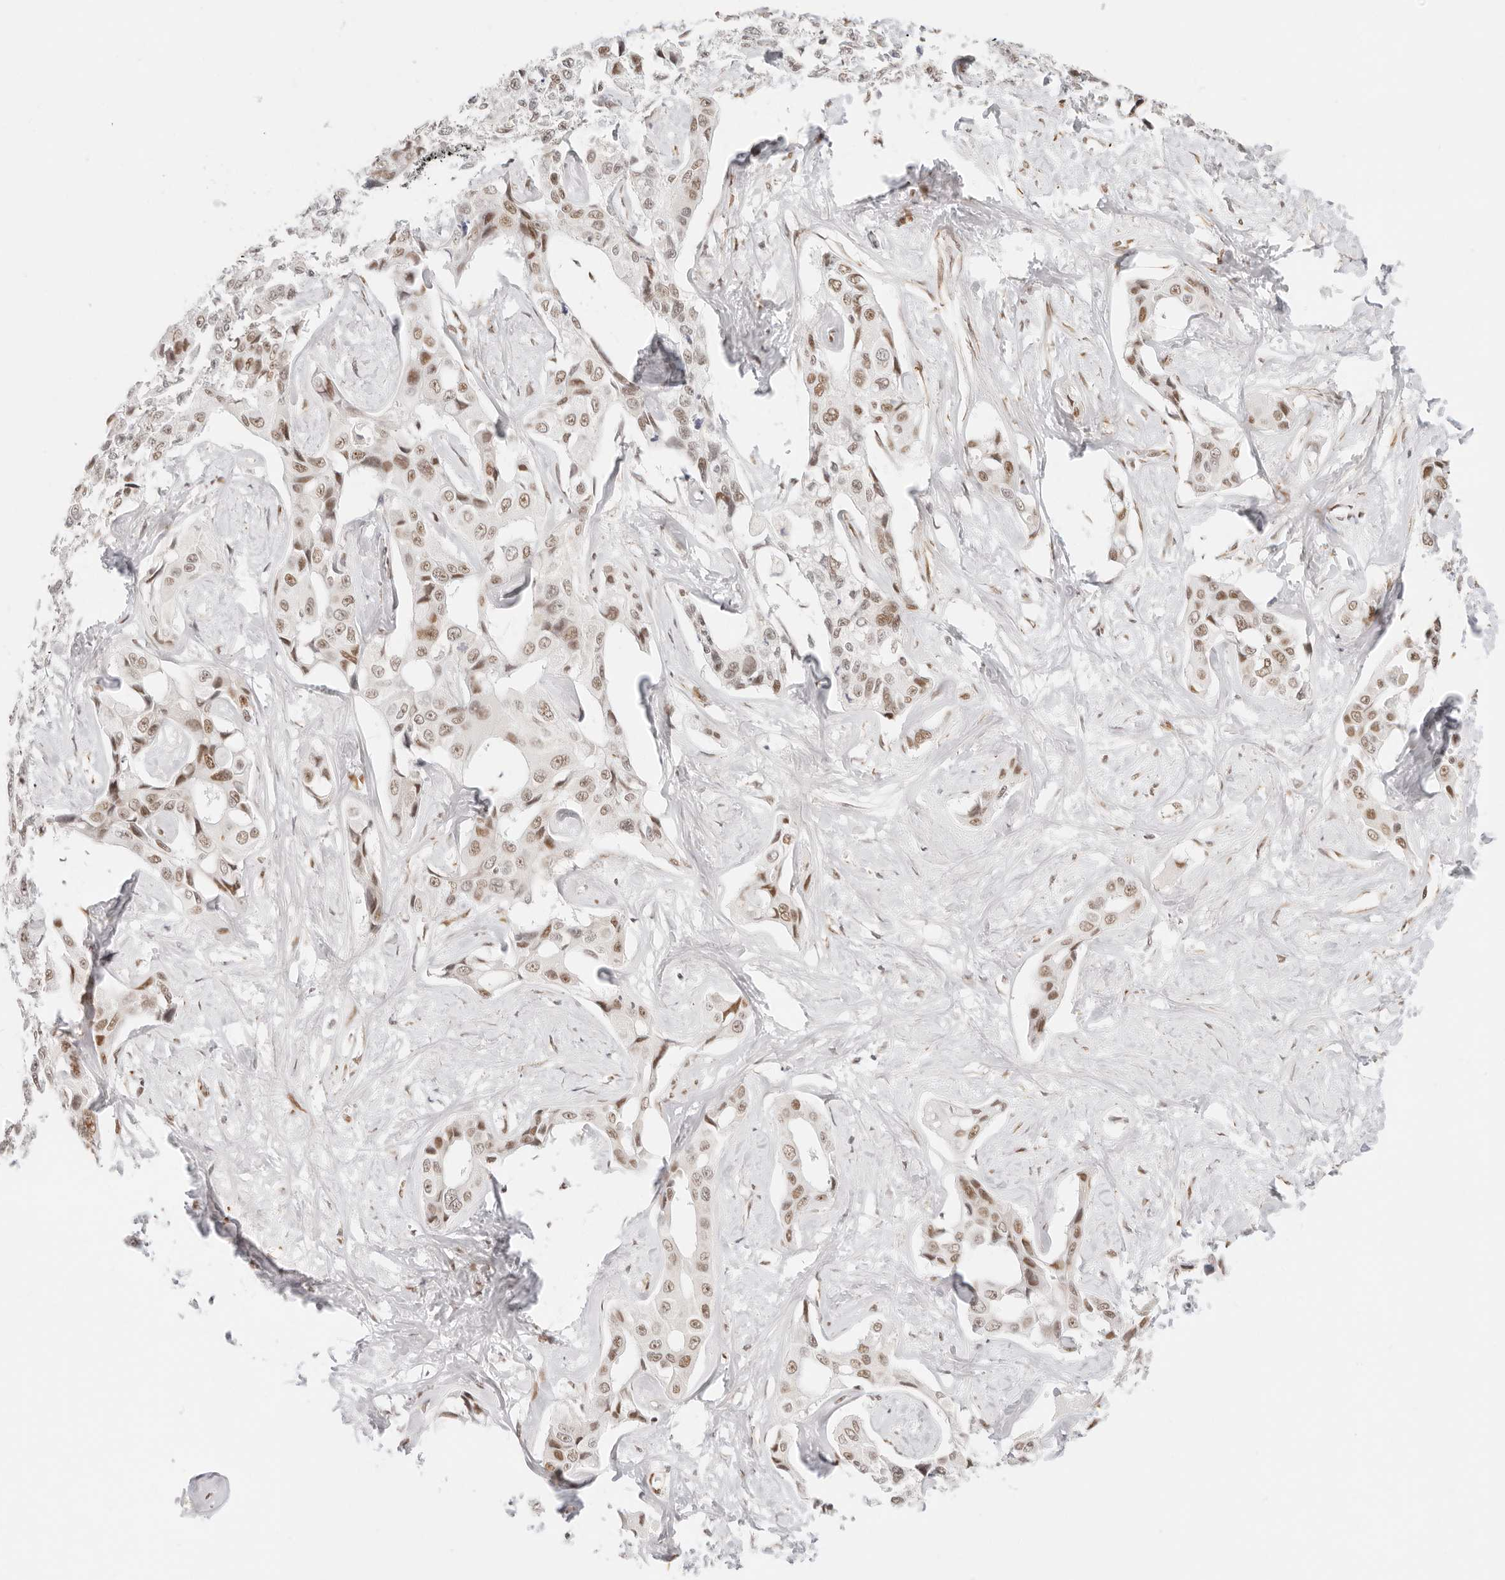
{"staining": {"intensity": "moderate", "quantity": "25%-75%", "location": "nuclear"}, "tissue": "liver cancer", "cell_type": "Tumor cells", "image_type": "cancer", "snomed": [{"axis": "morphology", "description": "Cholangiocarcinoma"}, {"axis": "topography", "description": "Liver"}], "caption": "An image of human cholangiocarcinoma (liver) stained for a protein reveals moderate nuclear brown staining in tumor cells.", "gene": "ZC3H11A", "patient": {"sex": "male", "age": 59}}